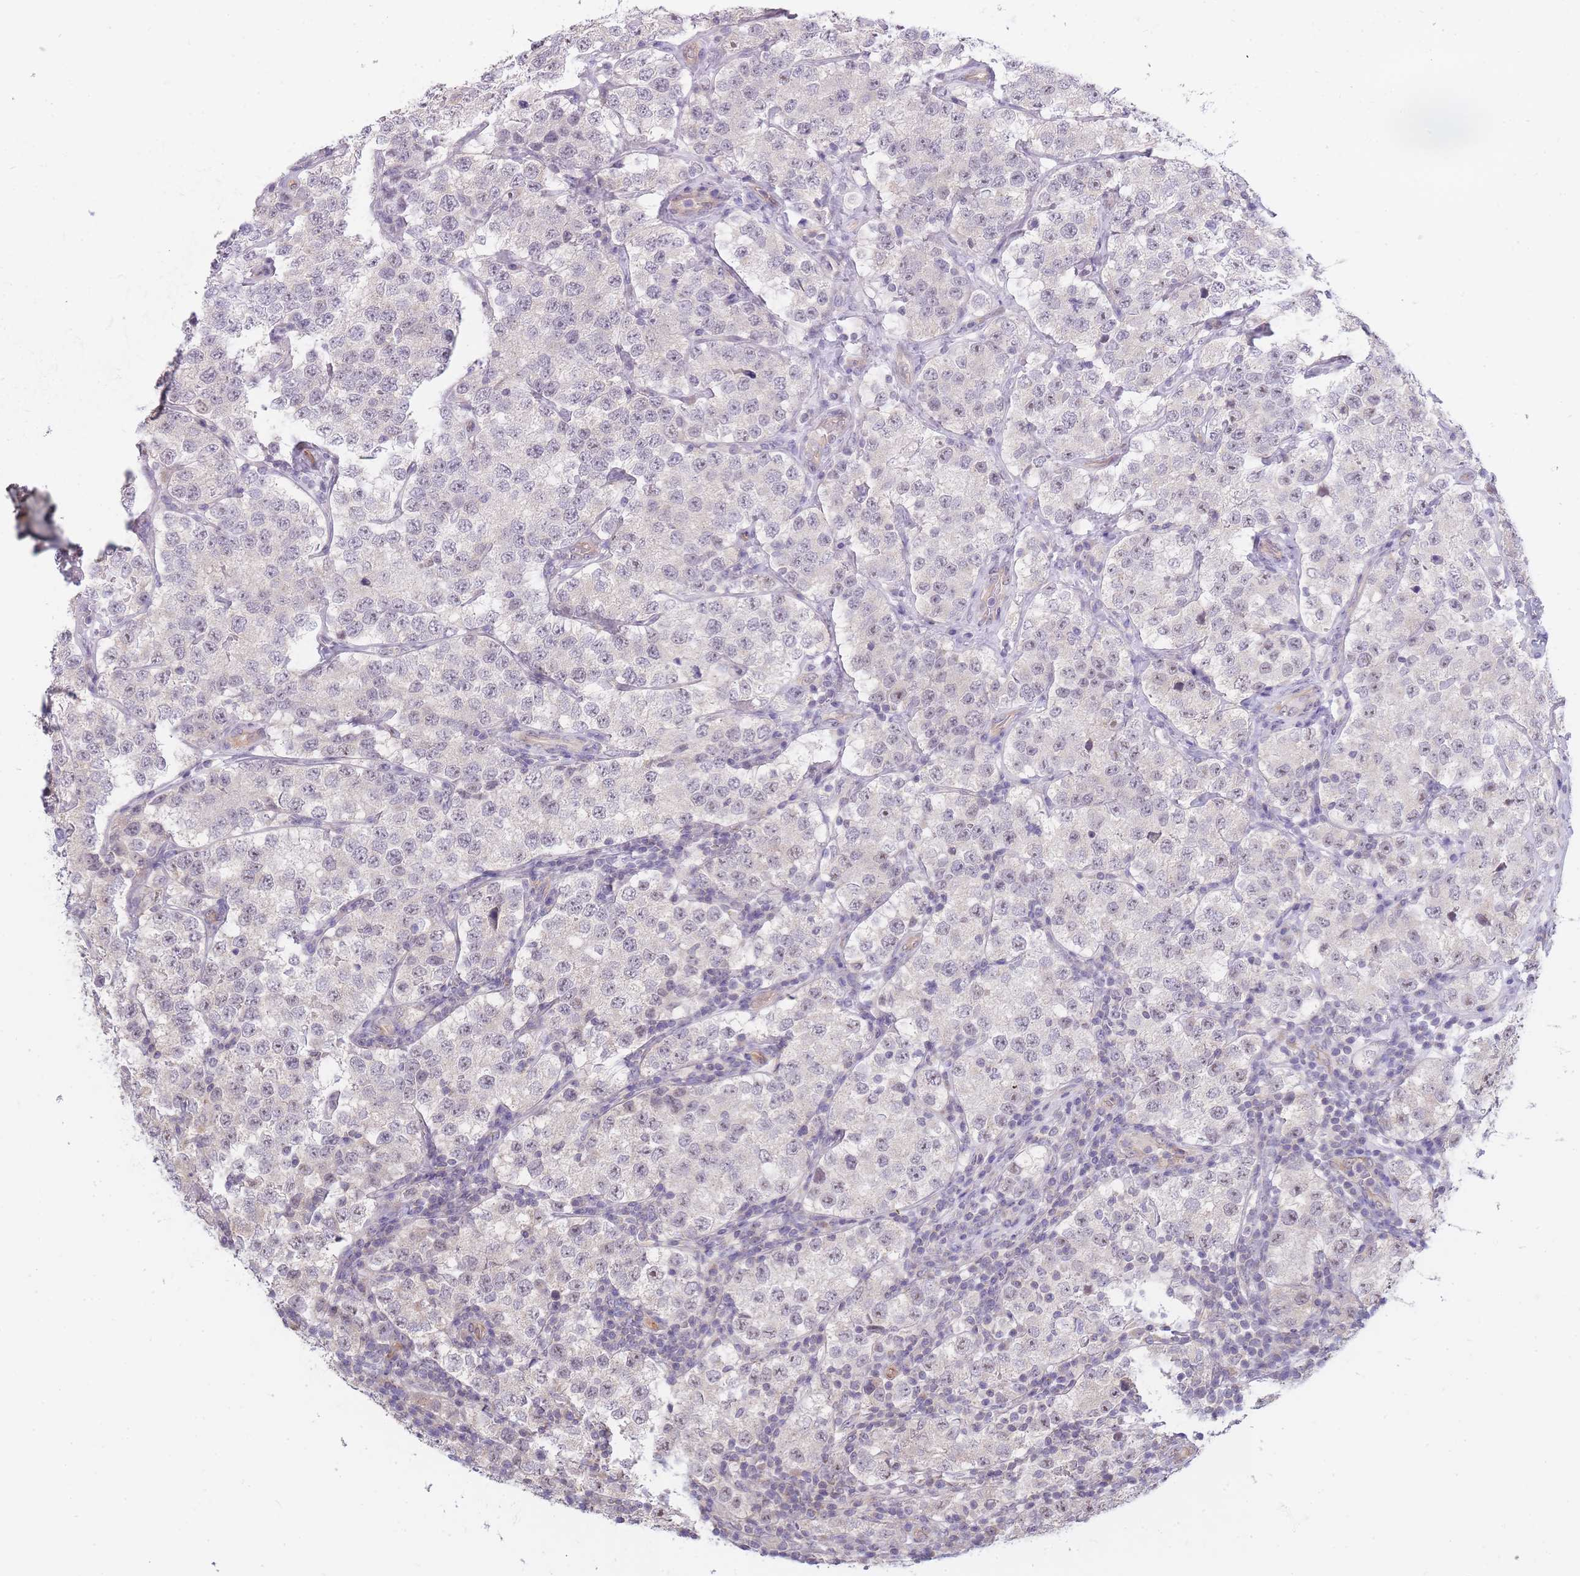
{"staining": {"intensity": "negative", "quantity": "none", "location": "none"}, "tissue": "testis cancer", "cell_type": "Tumor cells", "image_type": "cancer", "snomed": [{"axis": "morphology", "description": "Seminoma, NOS"}, {"axis": "topography", "description": "Testis"}], "caption": "The histopathology image exhibits no significant staining in tumor cells of testis cancer (seminoma).", "gene": "C19orf25", "patient": {"sex": "male", "age": 34}}